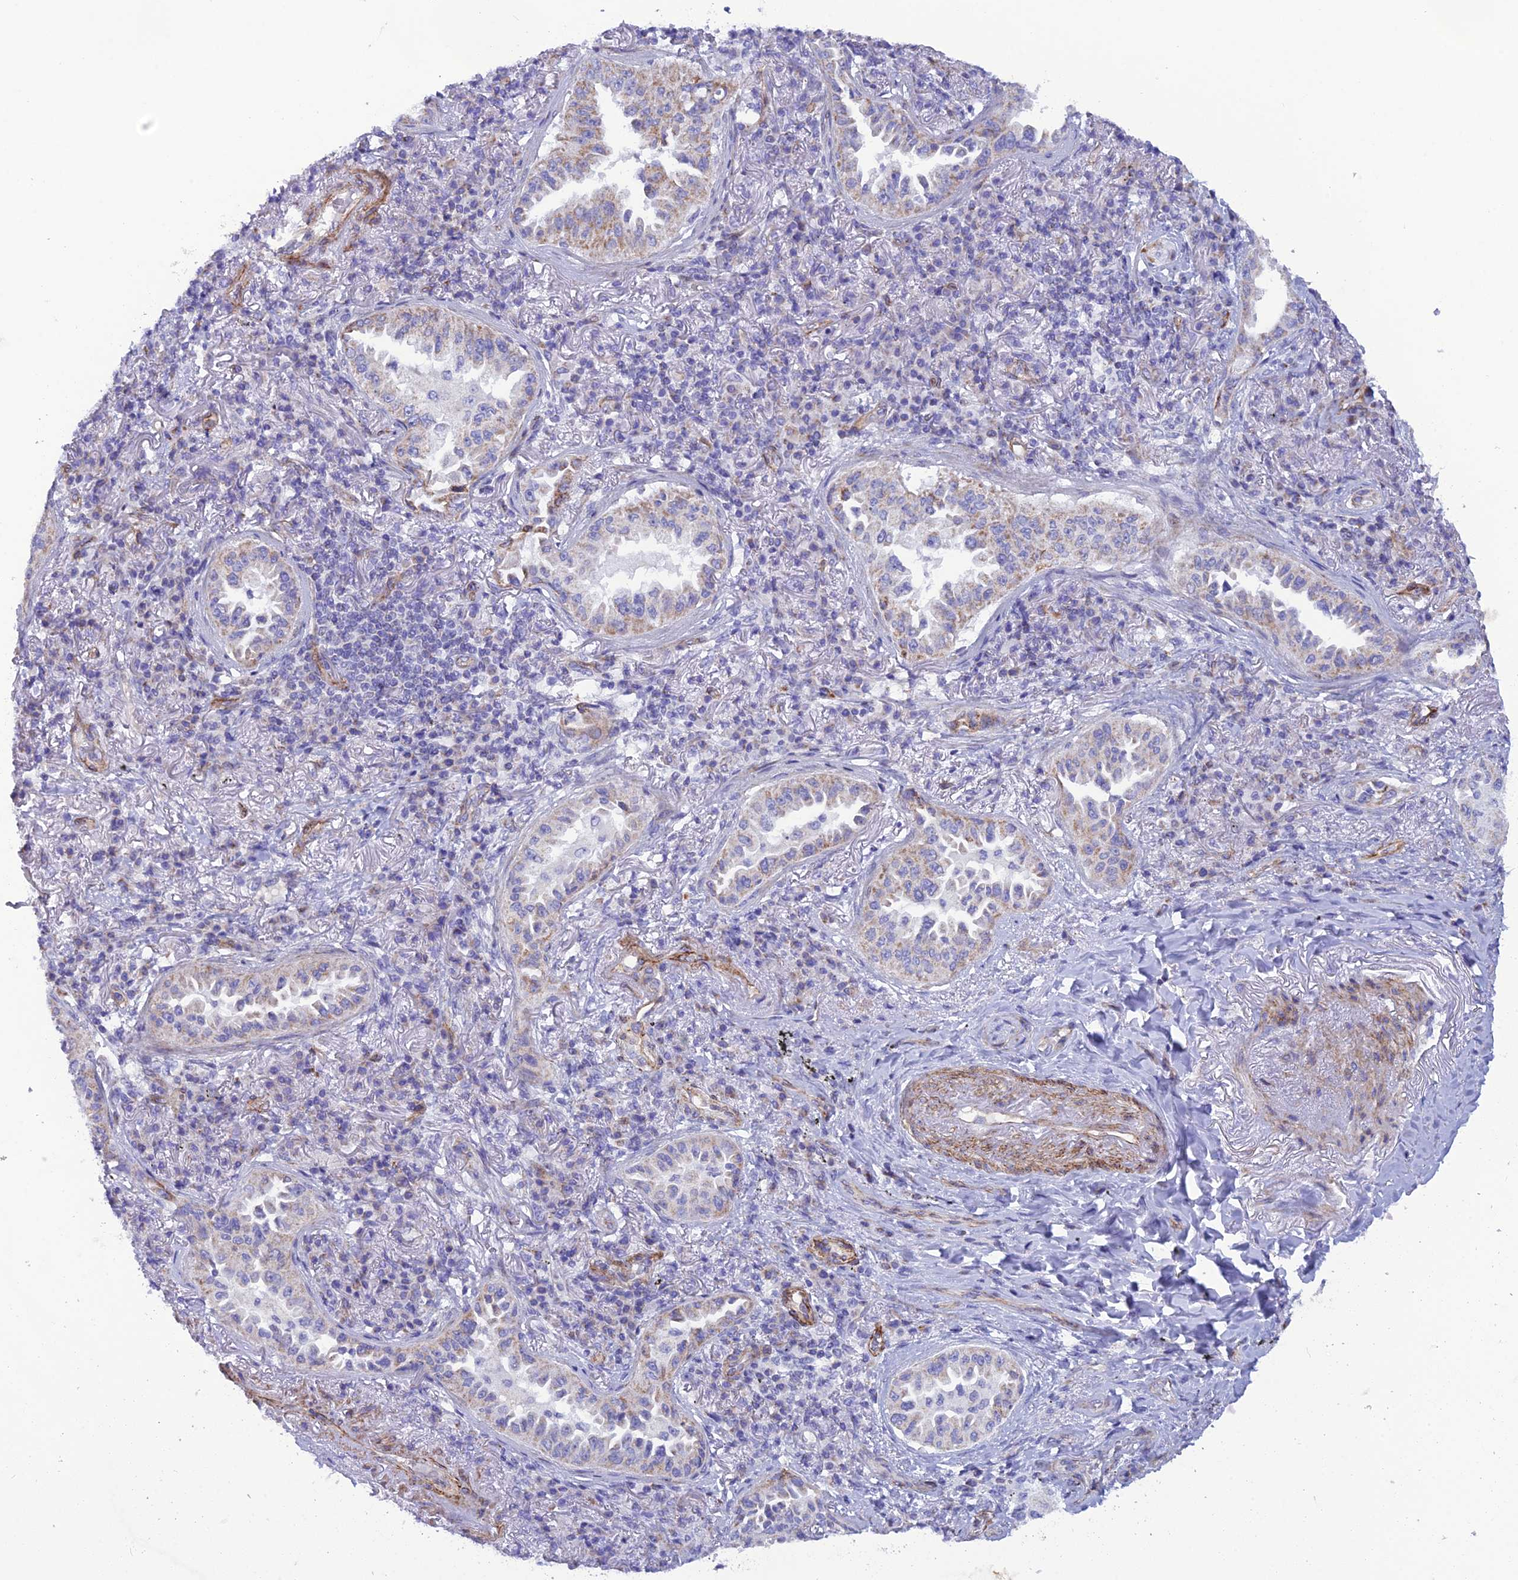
{"staining": {"intensity": "moderate", "quantity": "25%-75%", "location": "cytoplasmic/membranous"}, "tissue": "lung cancer", "cell_type": "Tumor cells", "image_type": "cancer", "snomed": [{"axis": "morphology", "description": "Adenocarcinoma, NOS"}, {"axis": "topography", "description": "Lung"}], "caption": "IHC (DAB) staining of lung adenocarcinoma reveals moderate cytoplasmic/membranous protein staining in approximately 25%-75% of tumor cells. (DAB IHC with brightfield microscopy, high magnification).", "gene": "POMGNT1", "patient": {"sex": "female", "age": 69}}